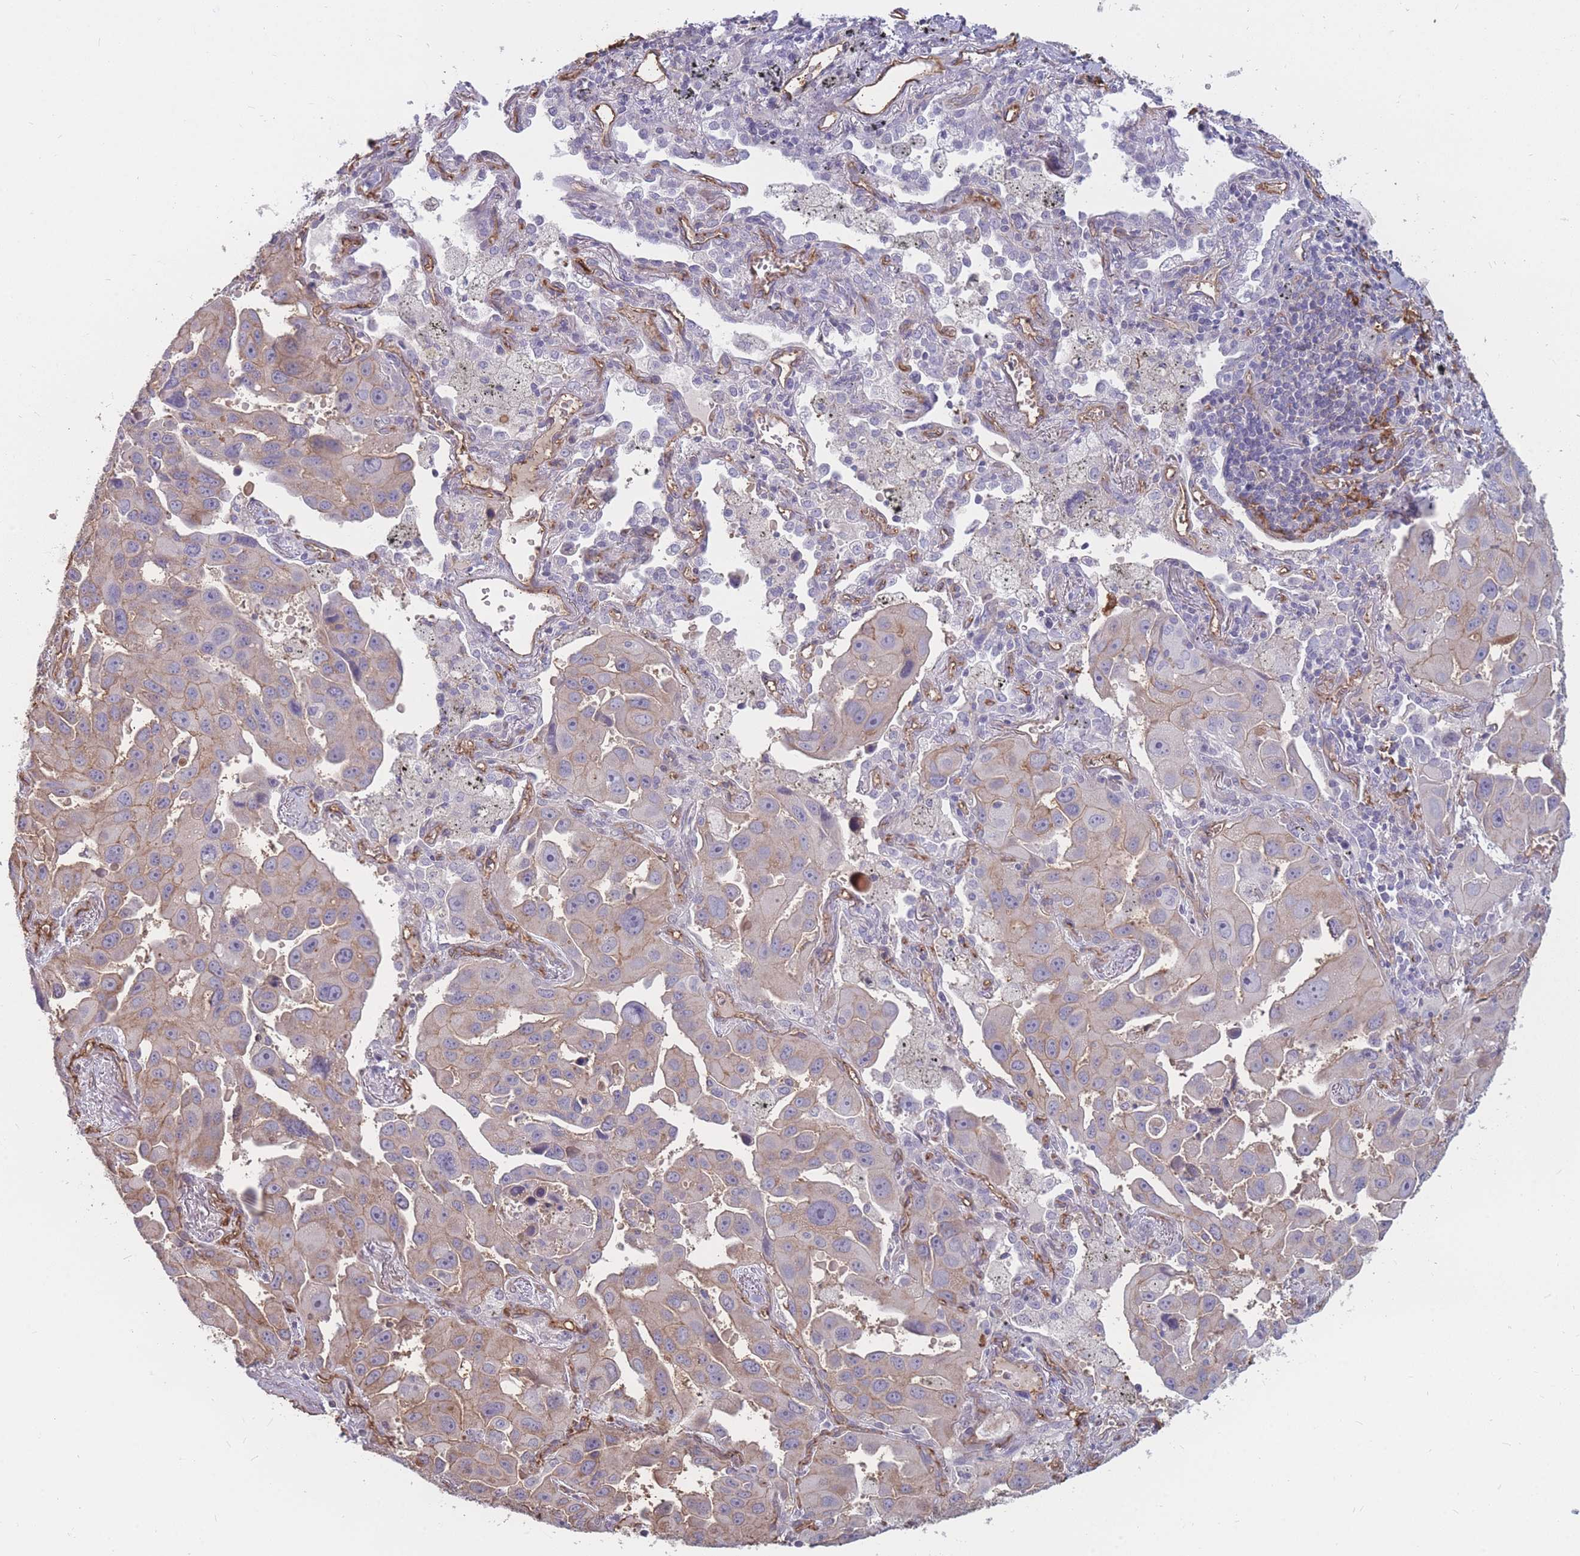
{"staining": {"intensity": "moderate", "quantity": ">75%", "location": "cytoplasmic/membranous"}, "tissue": "lung cancer", "cell_type": "Tumor cells", "image_type": "cancer", "snomed": [{"axis": "morphology", "description": "Adenocarcinoma, NOS"}, {"axis": "topography", "description": "Lung"}], "caption": "A brown stain highlights moderate cytoplasmic/membranous expression of a protein in human lung adenocarcinoma tumor cells. The staining was performed using DAB (3,3'-diaminobenzidine) to visualize the protein expression in brown, while the nuclei were stained in blue with hematoxylin (Magnification: 20x).", "gene": "GNA11", "patient": {"sex": "male", "age": 66}}